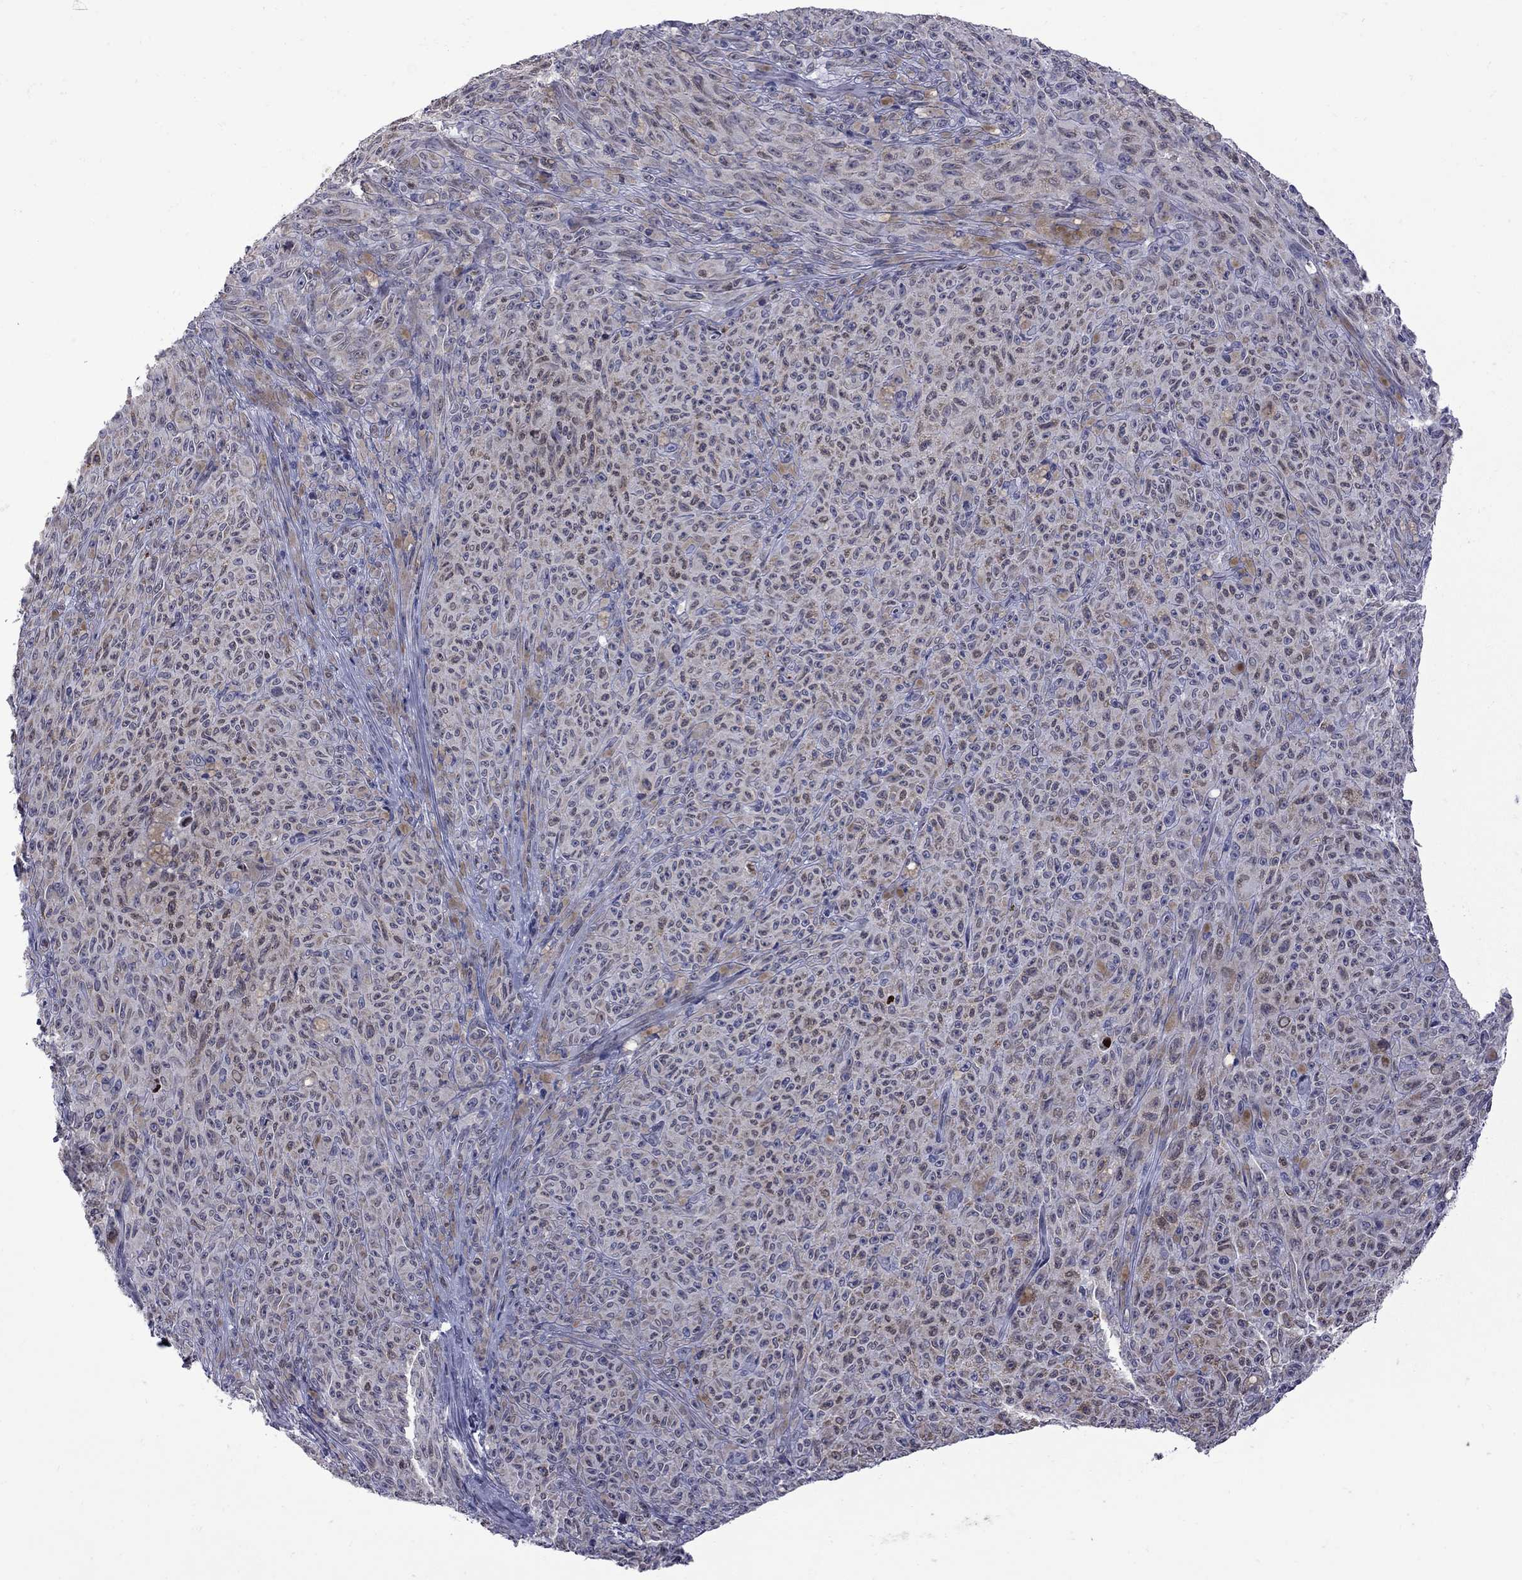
{"staining": {"intensity": "weak", "quantity": "25%-75%", "location": "cytoplasmic/membranous"}, "tissue": "melanoma", "cell_type": "Tumor cells", "image_type": "cancer", "snomed": [{"axis": "morphology", "description": "Malignant melanoma, NOS"}, {"axis": "topography", "description": "Skin"}], "caption": "The image exhibits a brown stain indicating the presence of a protein in the cytoplasmic/membranous of tumor cells in malignant melanoma.", "gene": "CLTCL1", "patient": {"sex": "female", "age": 82}}